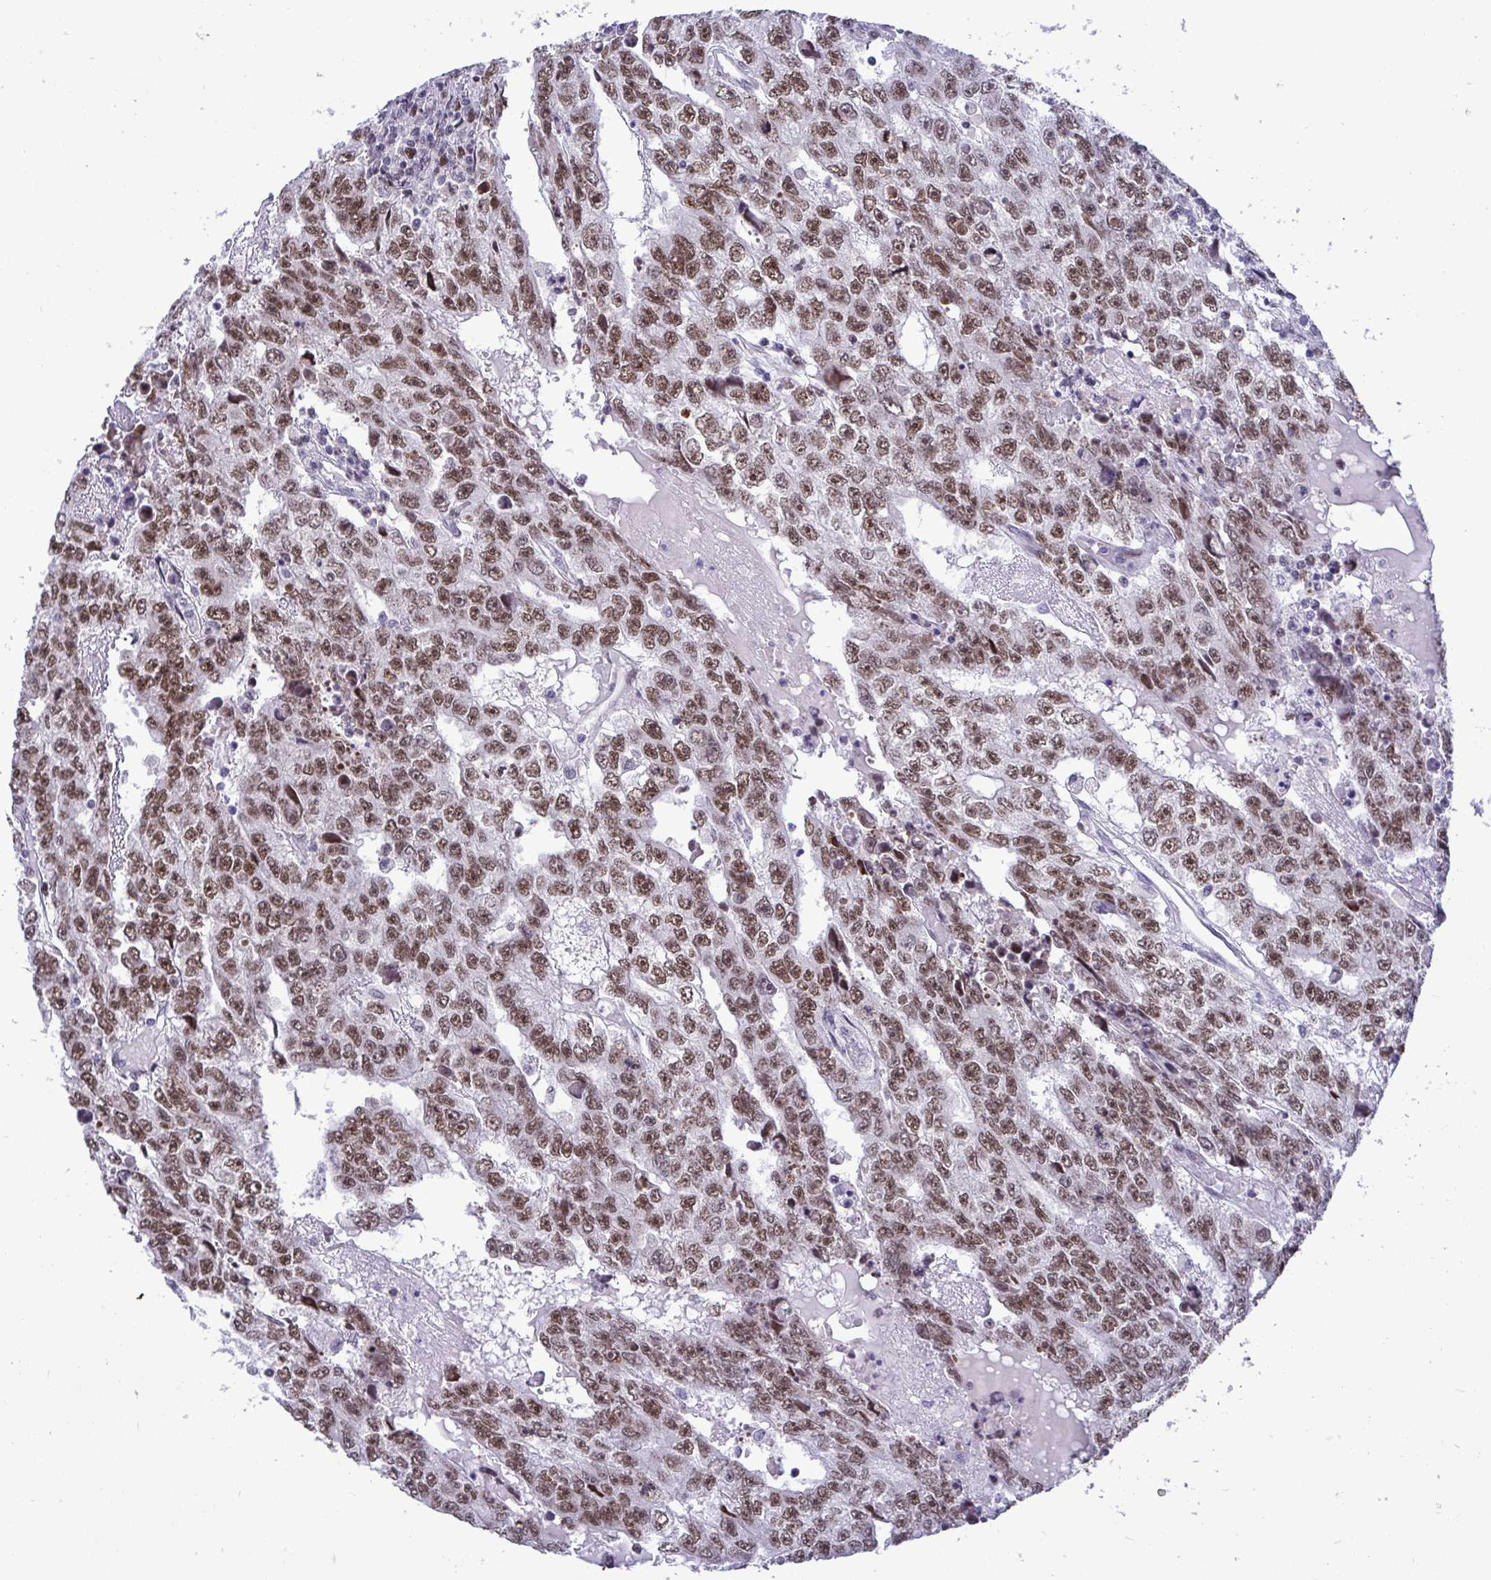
{"staining": {"intensity": "moderate", "quantity": ">75%", "location": "nuclear"}, "tissue": "testis cancer", "cell_type": "Tumor cells", "image_type": "cancer", "snomed": [{"axis": "morphology", "description": "Carcinoma, Embryonal, NOS"}, {"axis": "topography", "description": "Testis"}], "caption": "A medium amount of moderate nuclear expression is present in approximately >75% of tumor cells in testis embryonal carcinoma tissue.", "gene": "C1QL2", "patient": {"sex": "male", "age": 20}}